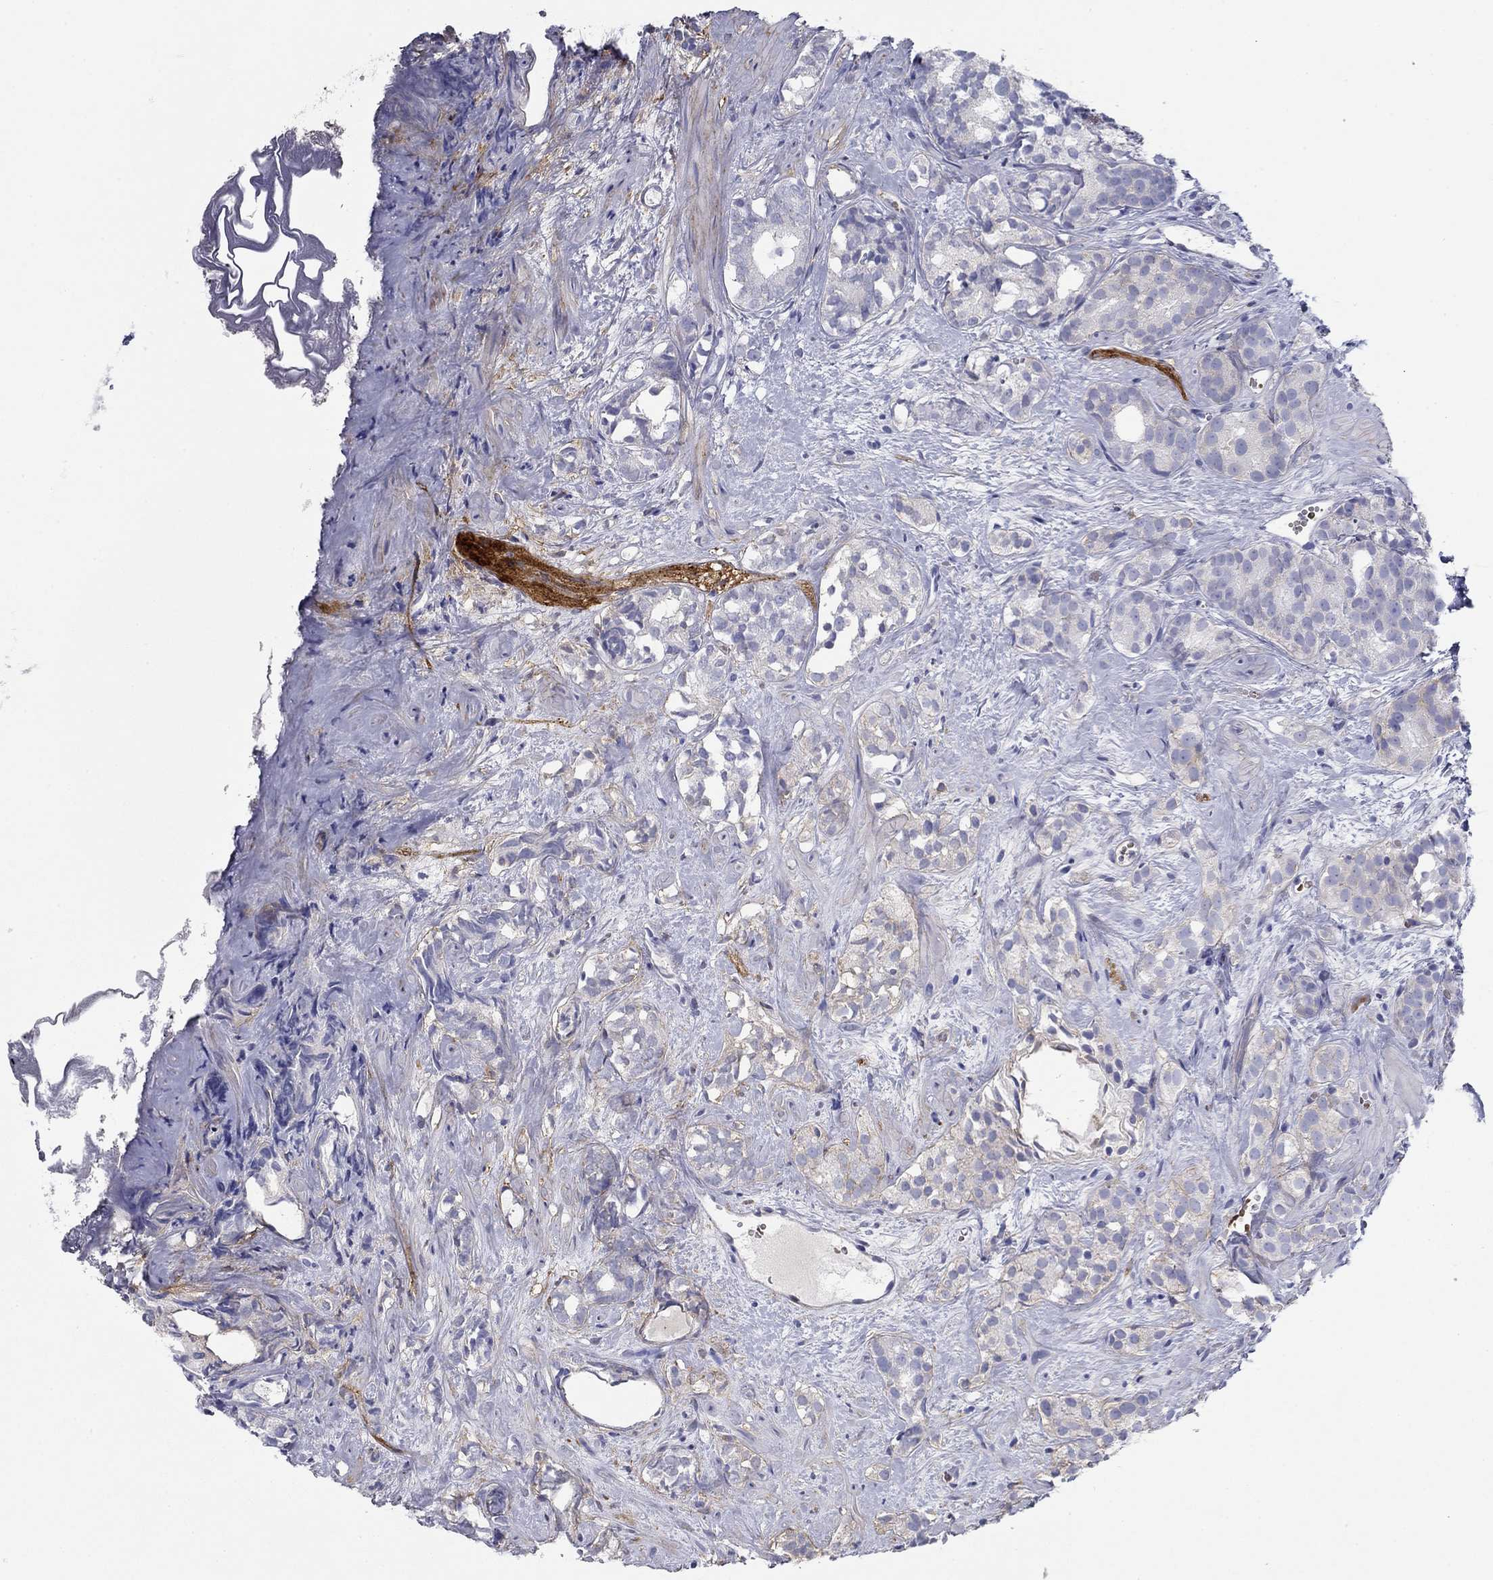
{"staining": {"intensity": "negative", "quantity": "none", "location": "none"}, "tissue": "prostate cancer", "cell_type": "Tumor cells", "image_type": "cancer", "snomed": [{"axis": "morphology", "description": "Adenocarcinoma, High grade"}, {"axis": "topography", "description": "Prostate"}], "caption": "A photomicrograph of human prostate cancer (high-grade adenocarcinoma) is negative for staining in tumor cells.", "gene": "GPC1", "patient": {"sex": "male", "age": 90}}